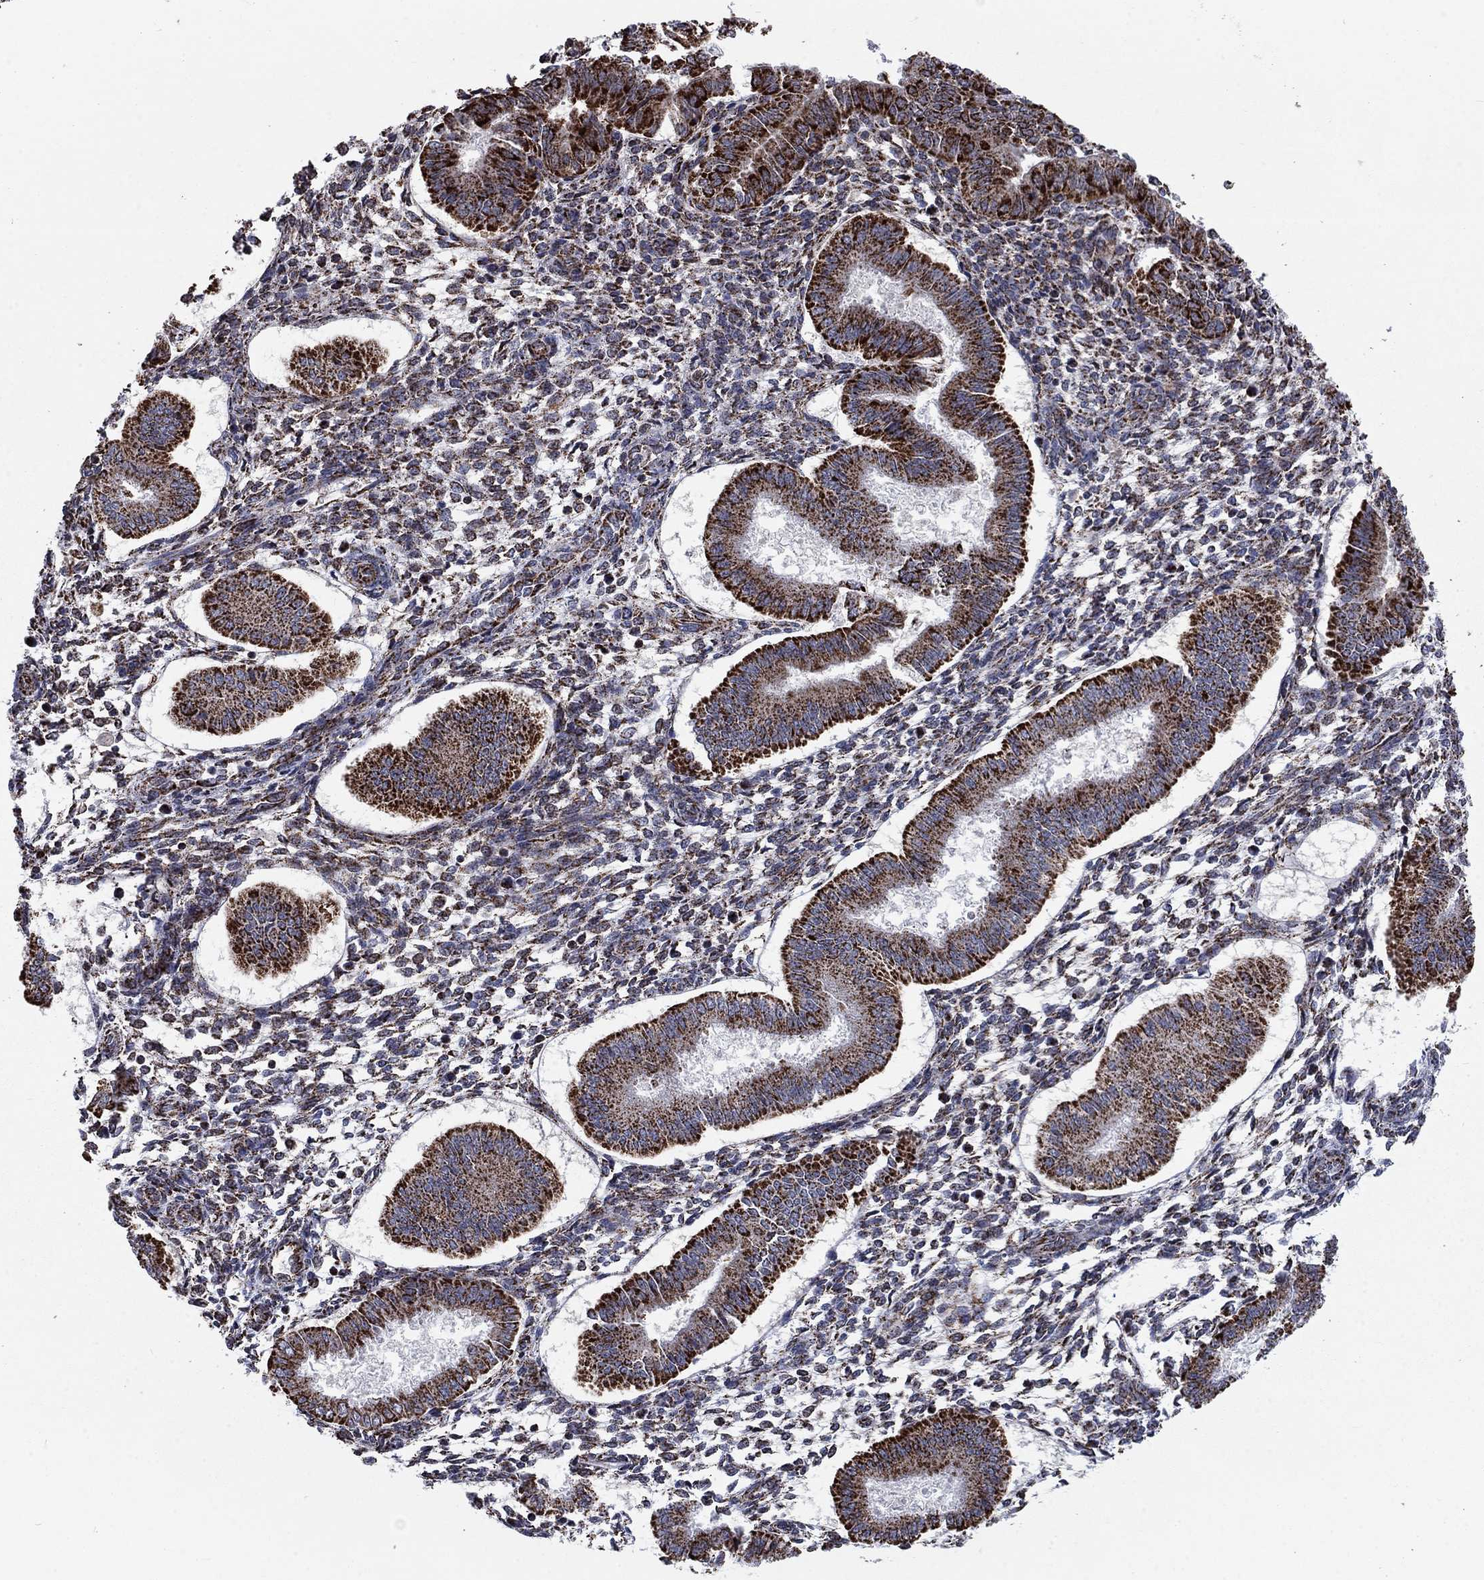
{"staining": {"intensity": "strong", "quantity": "25%-75%", "location": "cytoplasmic/membranous"}, "tissue": "endometrium", "cell_type": "Cells in endometrial stroma", "image_type": "normal", "snomed": [{"axis": "morphology", "description": "Normal tissue, NOS"}, {"axis": "topography", "description": "Endometrium"}], "caption": "An image of endometrium stained for a protein displays strong cytoplasmic/membranous brown staining in cells in endometrial stroma. The staining is performed using DAB (3,3'-diaminobenzidine) brown chromogen to label protein expression. The nuclei are counter-stained blue using hematoxylin.", "gene": "MOAP1", "patient": {"sex": "female", "age": 43}}